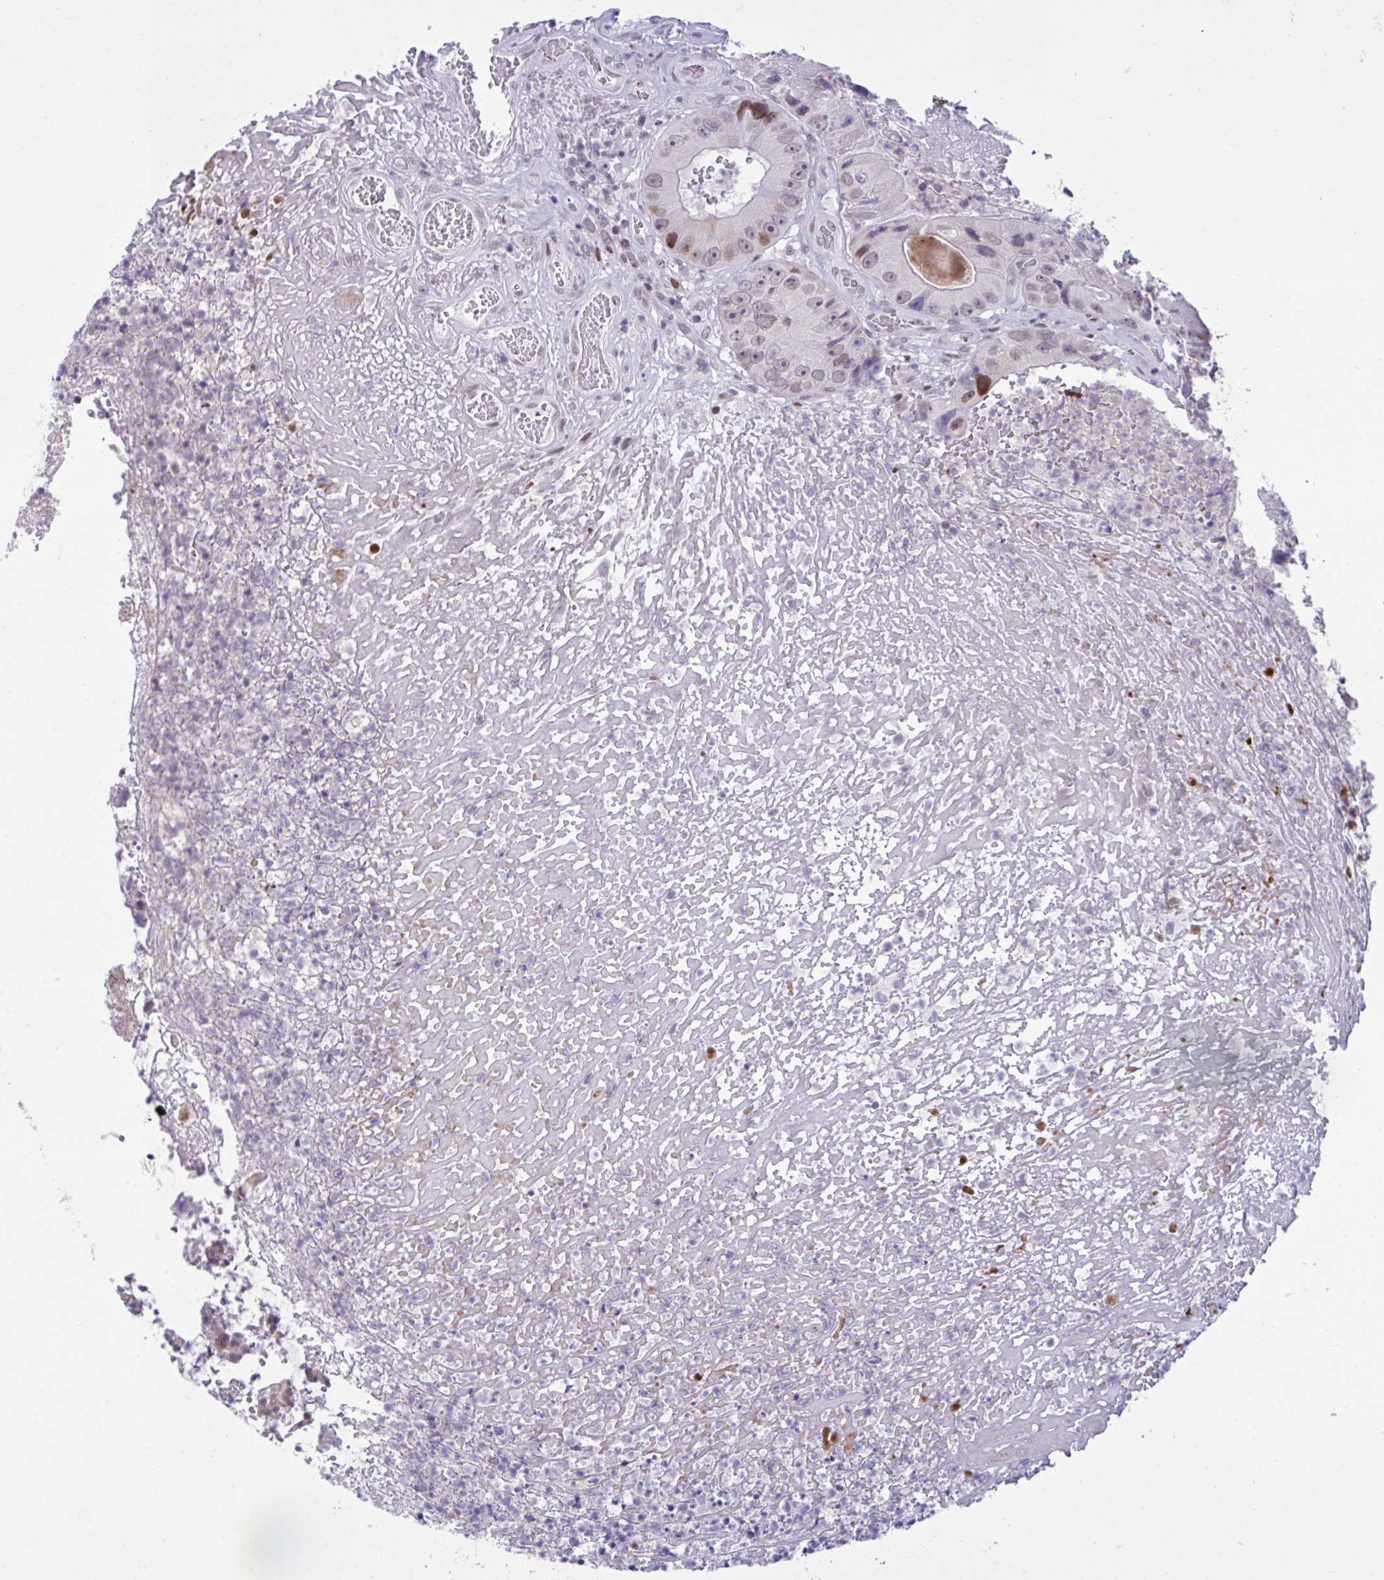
{"staining": {"intensity": "moderate", "quantity": "<25%", "location": "cytoplasmic/membranous,nuclear"}, "tissue": "colorectal cancer", "cell_type": "Tumor cells", "image_type": "cancer", "snomed": [{"axis": "morphology", "description": "Adenocarcinoma, NOS"}, {"axis": "topography", "description": "Colon"}], "caption": "Protein analysis of adenocarcinoma (colorectal) tissue shows moderate cytoplasmic/membranous and nuclear expression in about <25% of tumor cells. The staining was performed using DAB (3,3'-diaminobenzidine), with brown indicating positive protein expression. Nuclei are stained blue with hematoxylin.", "gene": "ZFHX3", "patient": {"sex": "female", "age": 86}}